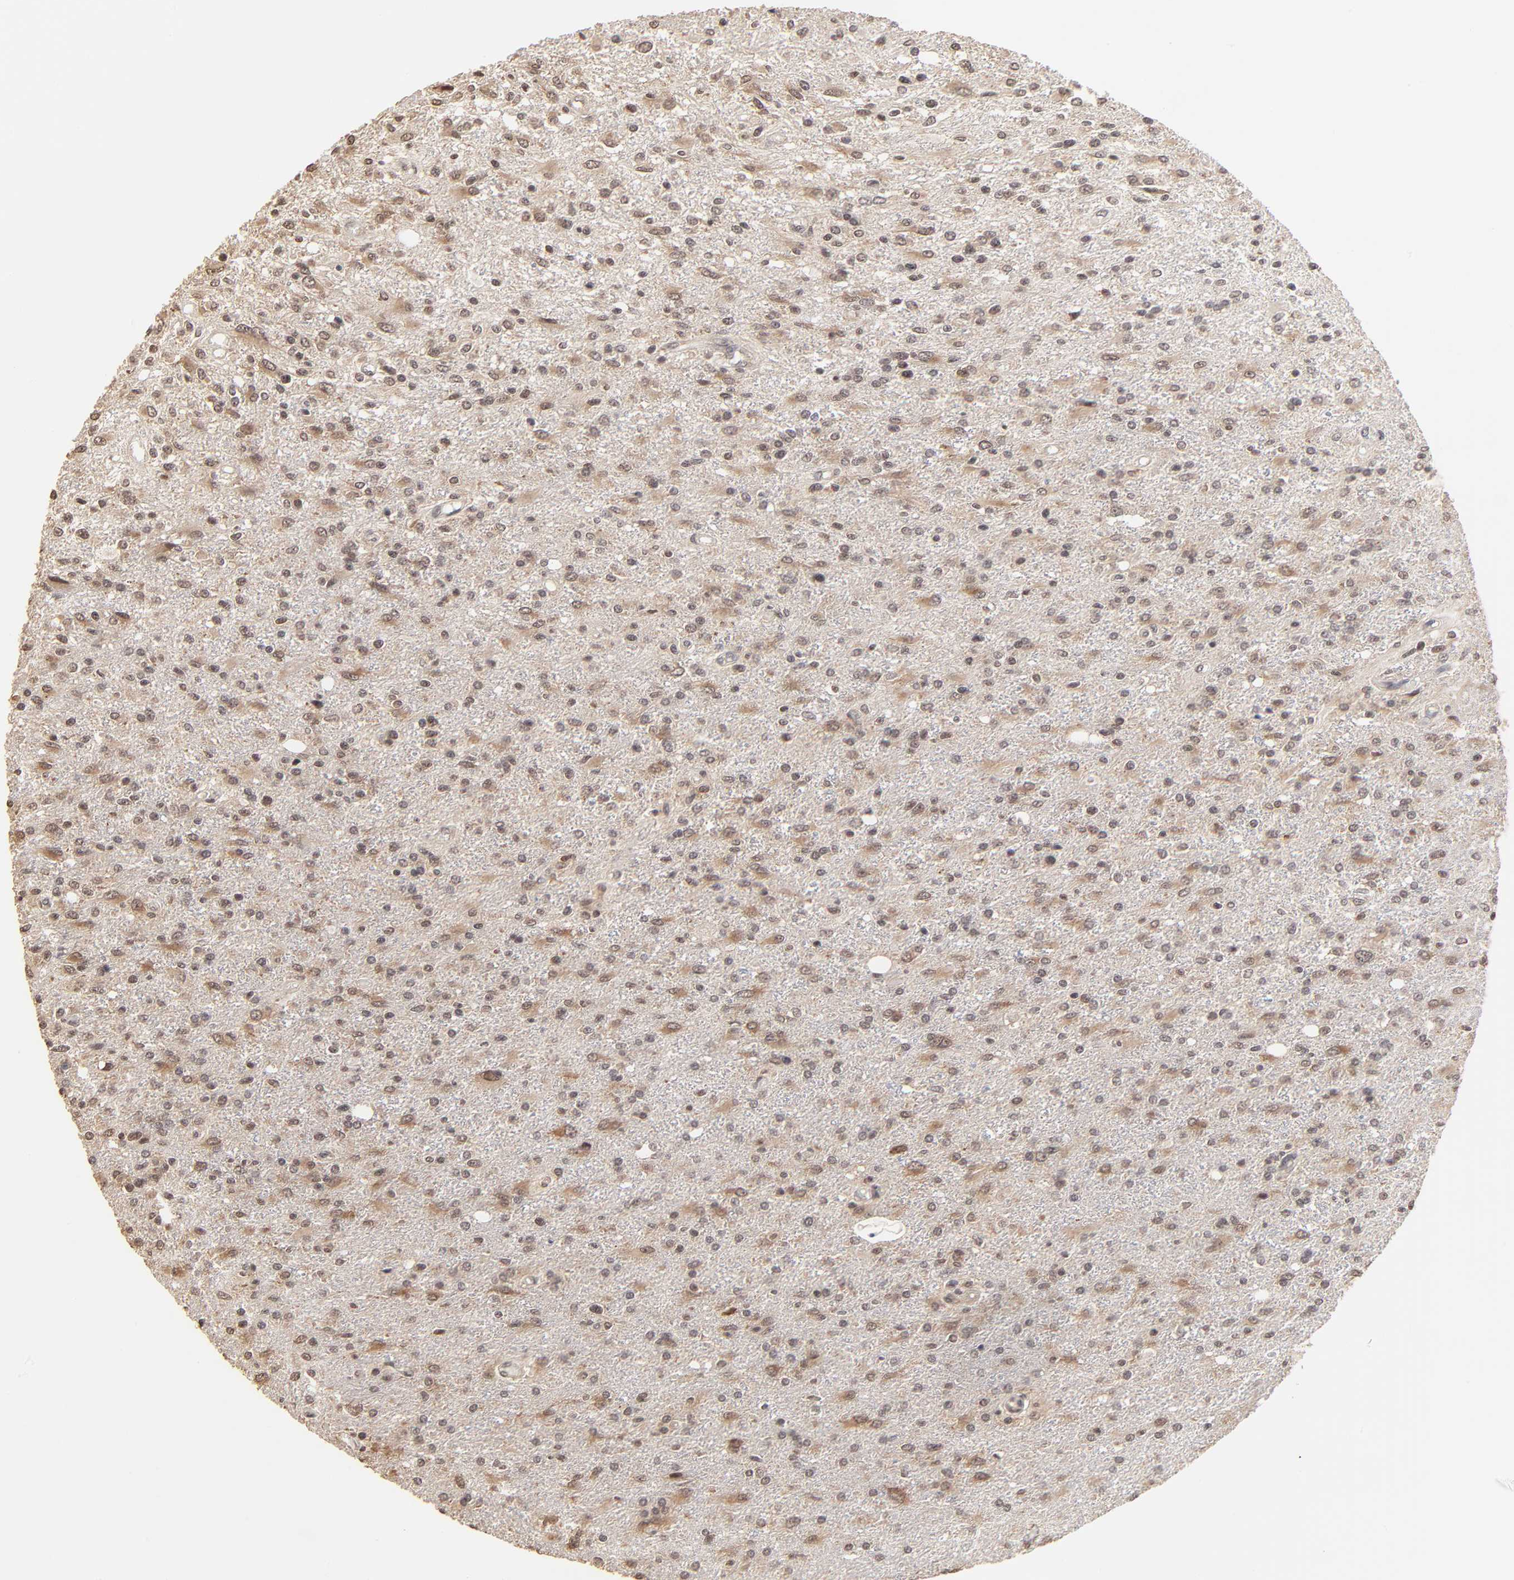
{"staining": {"intensity": "weak", "quantity": "25%-75%", "location": "nuclear"}, "tissue": "glioma", "cell_type": "Tumor cells", "image_type": "cancer", "snomed": [{"axis": "morphology", "description": "Glioma, malignant, High grade"}, {"axis": "topography", "description": "Cerebral cortex"}], "caption": "Brown immunohistochemical staining in malignant glioma (high-grade) demonstrates weak nuclear expression in about 25%-75% of tumor cells.", "gene": "BRPF1", "patient": {"sex": "male", "age": 76}}